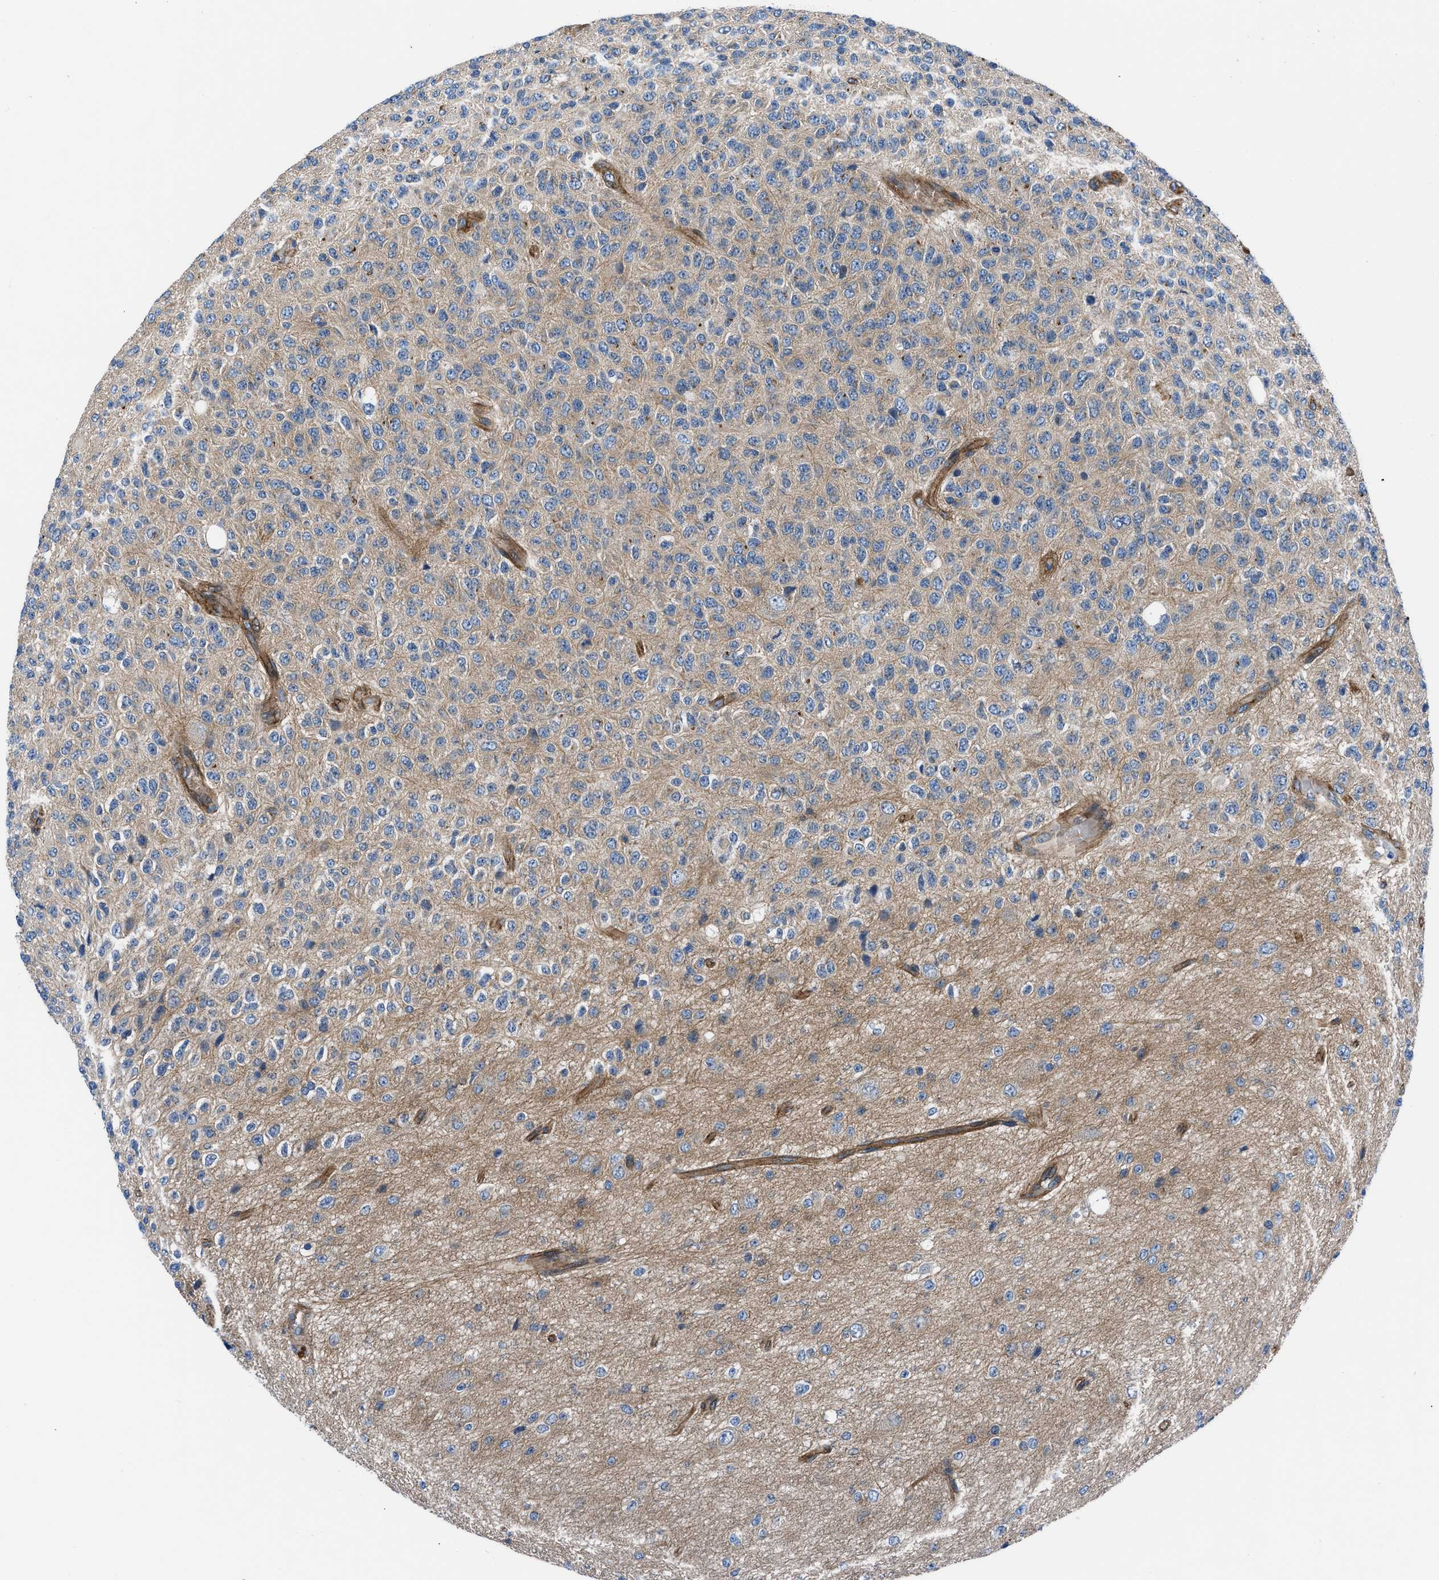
{"staining": {"intensity": "moderate", "quantity": "25%-75%", "location": "cytoplasmic/membranous"}, "tissue": "glioma", "cell_type": "Tumor cells", "image_type": "cancer", "snomed": [{"axis": "morphology", "description": "Glioma, malignant, High grade"}, {"axis": "topography", "description": "pancreas cauda"}], "caption": "This photomicrograph shows immunohistochemistry (IHC) staining of human glioma, with medium moderate cytoplasmic/membranous staining in approximately 25%-75% of tumor cells.", "gene": "TRIP4", "patient": {"sex": "male", "age": 60}}